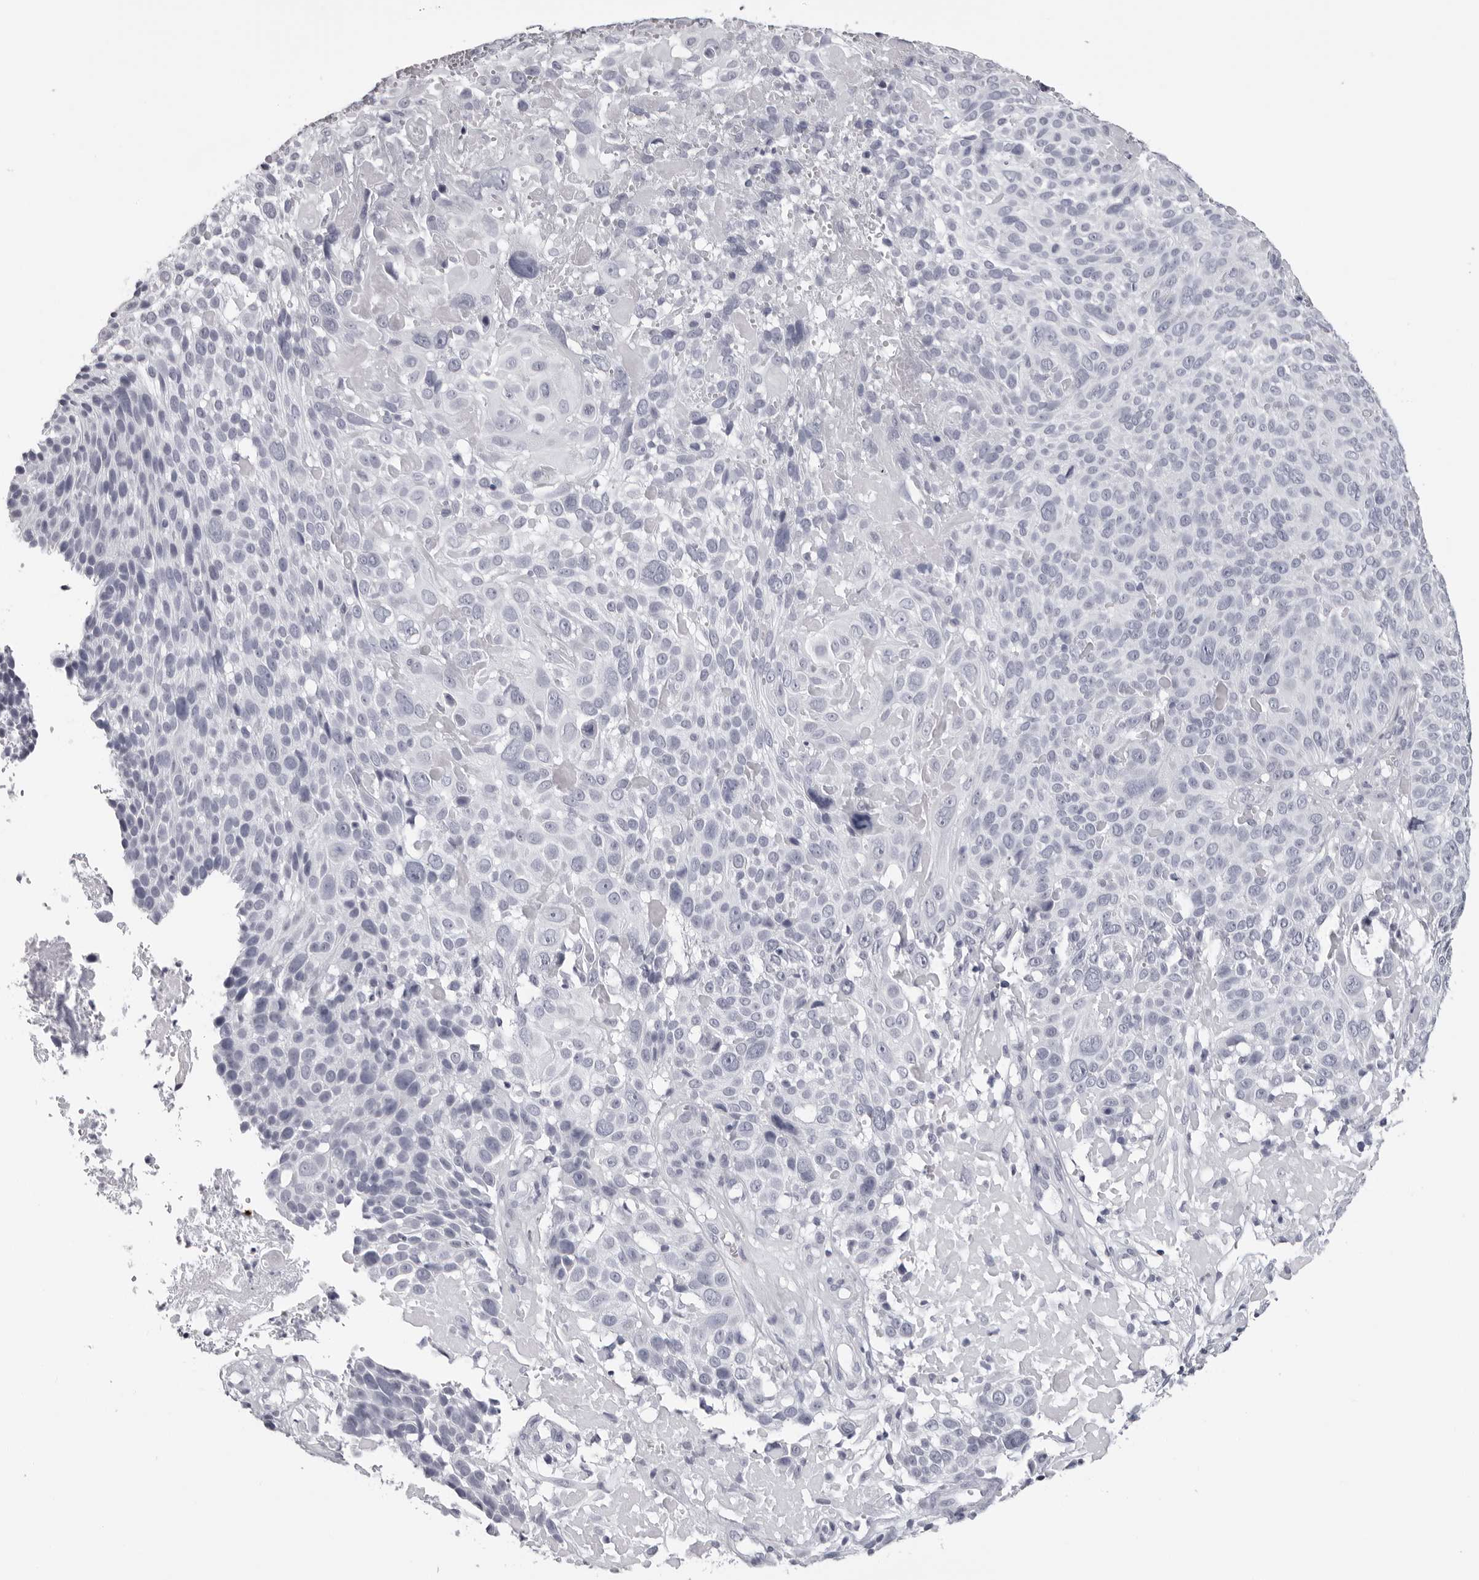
{"staining": {"intensity": "negative", "quantity": "none", "location": "none"}, "tissue": "cervical cancer", "cell_type": "Tumor cells", "image_type": "cancer", "snomed": [{"axis": "morphology", "description": "Squamous cell carcinoma, NOS"}, {"axis": "topography", "description": "Cervix"}], "caption": "DAB immunohistochemical staining of human cervical cancer shows no significant staining in tumor cells. (DAB immunohistochemistry (IHC) visualized using brightfield microscopy, high magnification).", "gene": "DNALI1", "patient": {"sex": "female", "age": 74}}